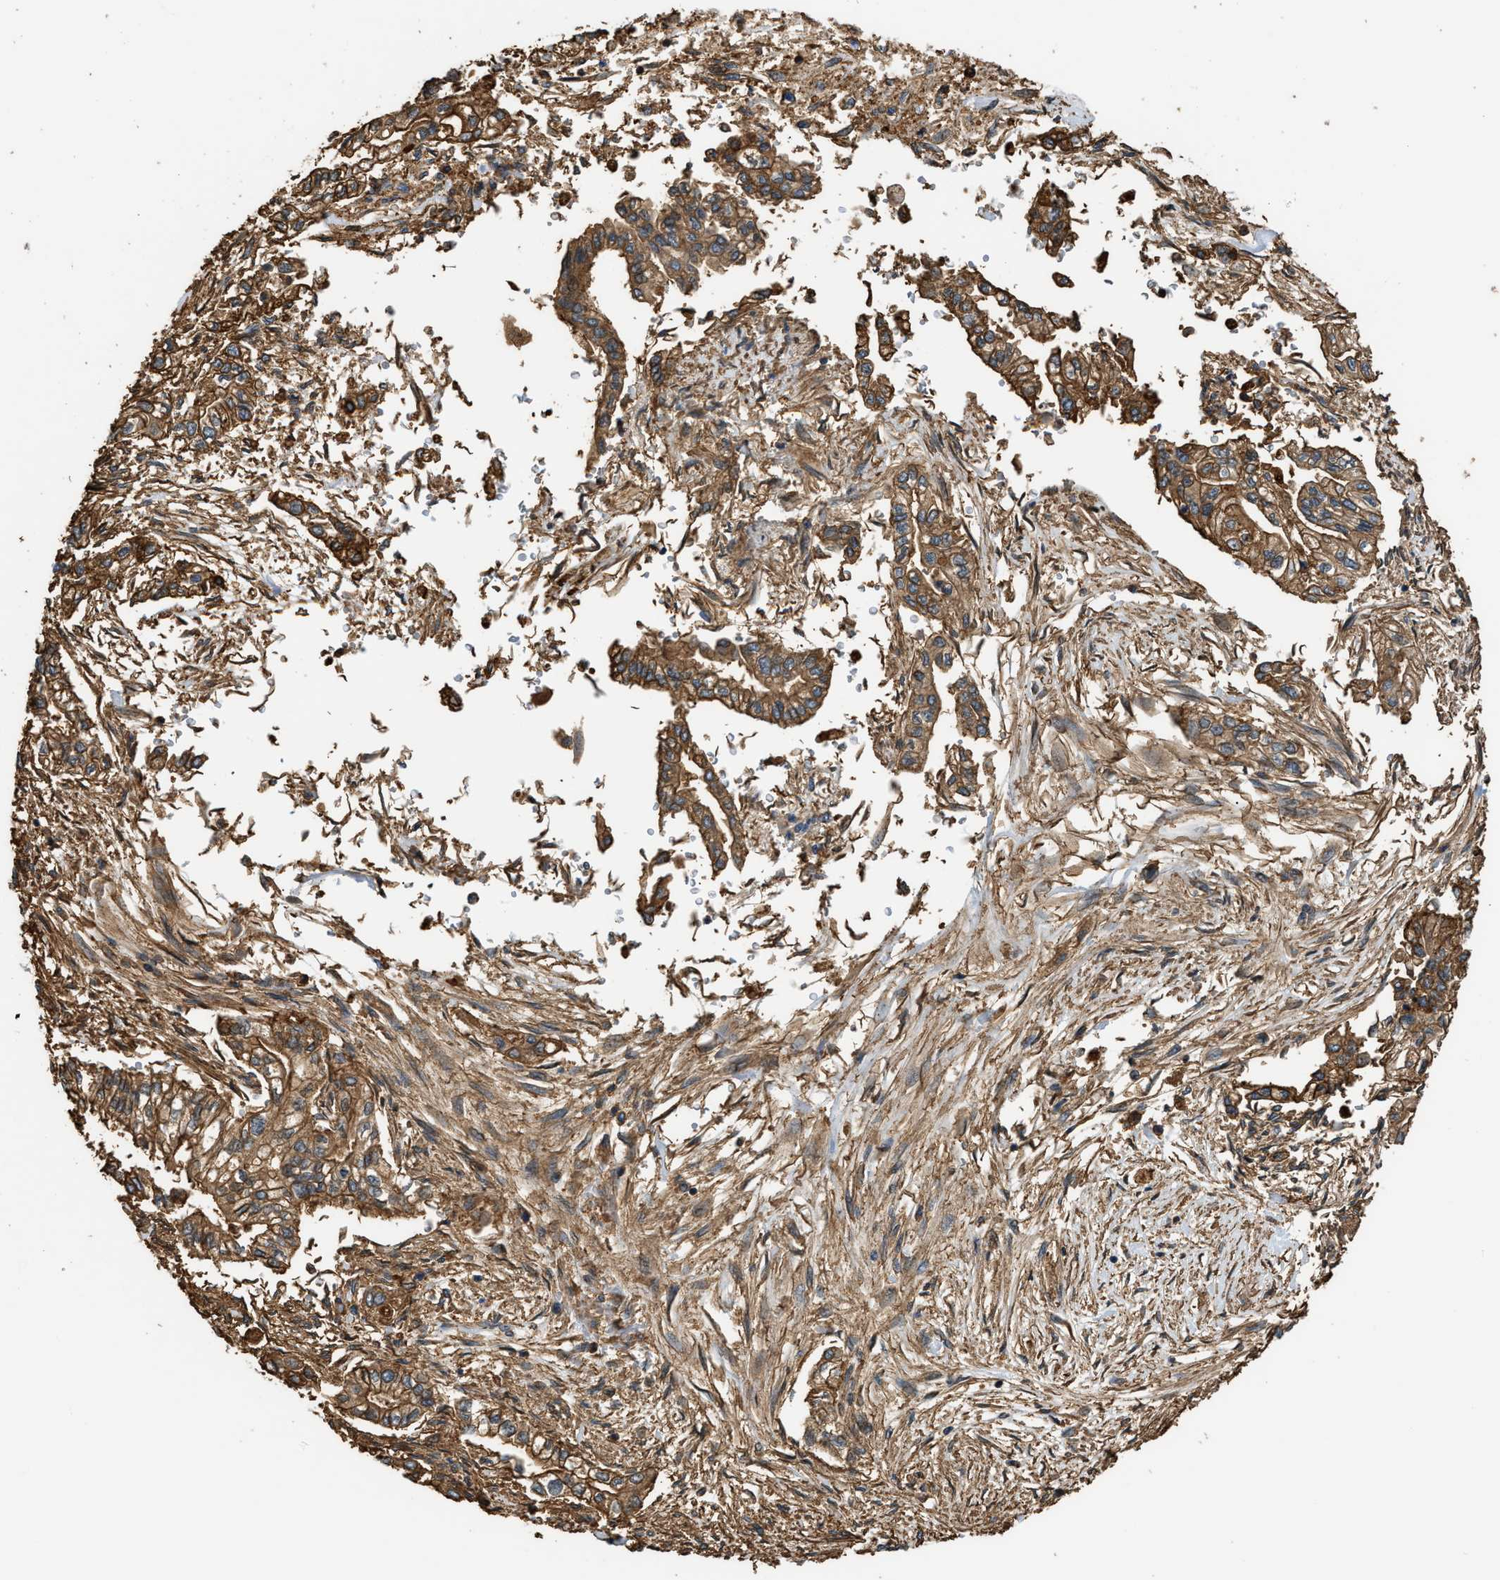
{"staining": {"intensity": "strong", "quantity": ">75%", "location": "cytoplasmic/membranous"}, "tissue": "pancreatic cancer", "cell_type": "Tumor cells", "image_type": "cancer", "snomed": [{"axis": "morphology", "description": "Normal tissue, NOS"}, {"axis": "topography", "description": "Pancreas"}], "caption": "A high-resolution histopathology image shows immunohistochemistry (IHC) staining of pancreatic cancer, which reveals strong cytoplasmic/membranous positivity in approximately >75% of tumor cells. (DAB IHC with brightfield microscopy, high magnification).", "gene": "DDHD2", "patient": {"sex": "male", "age": 42}}